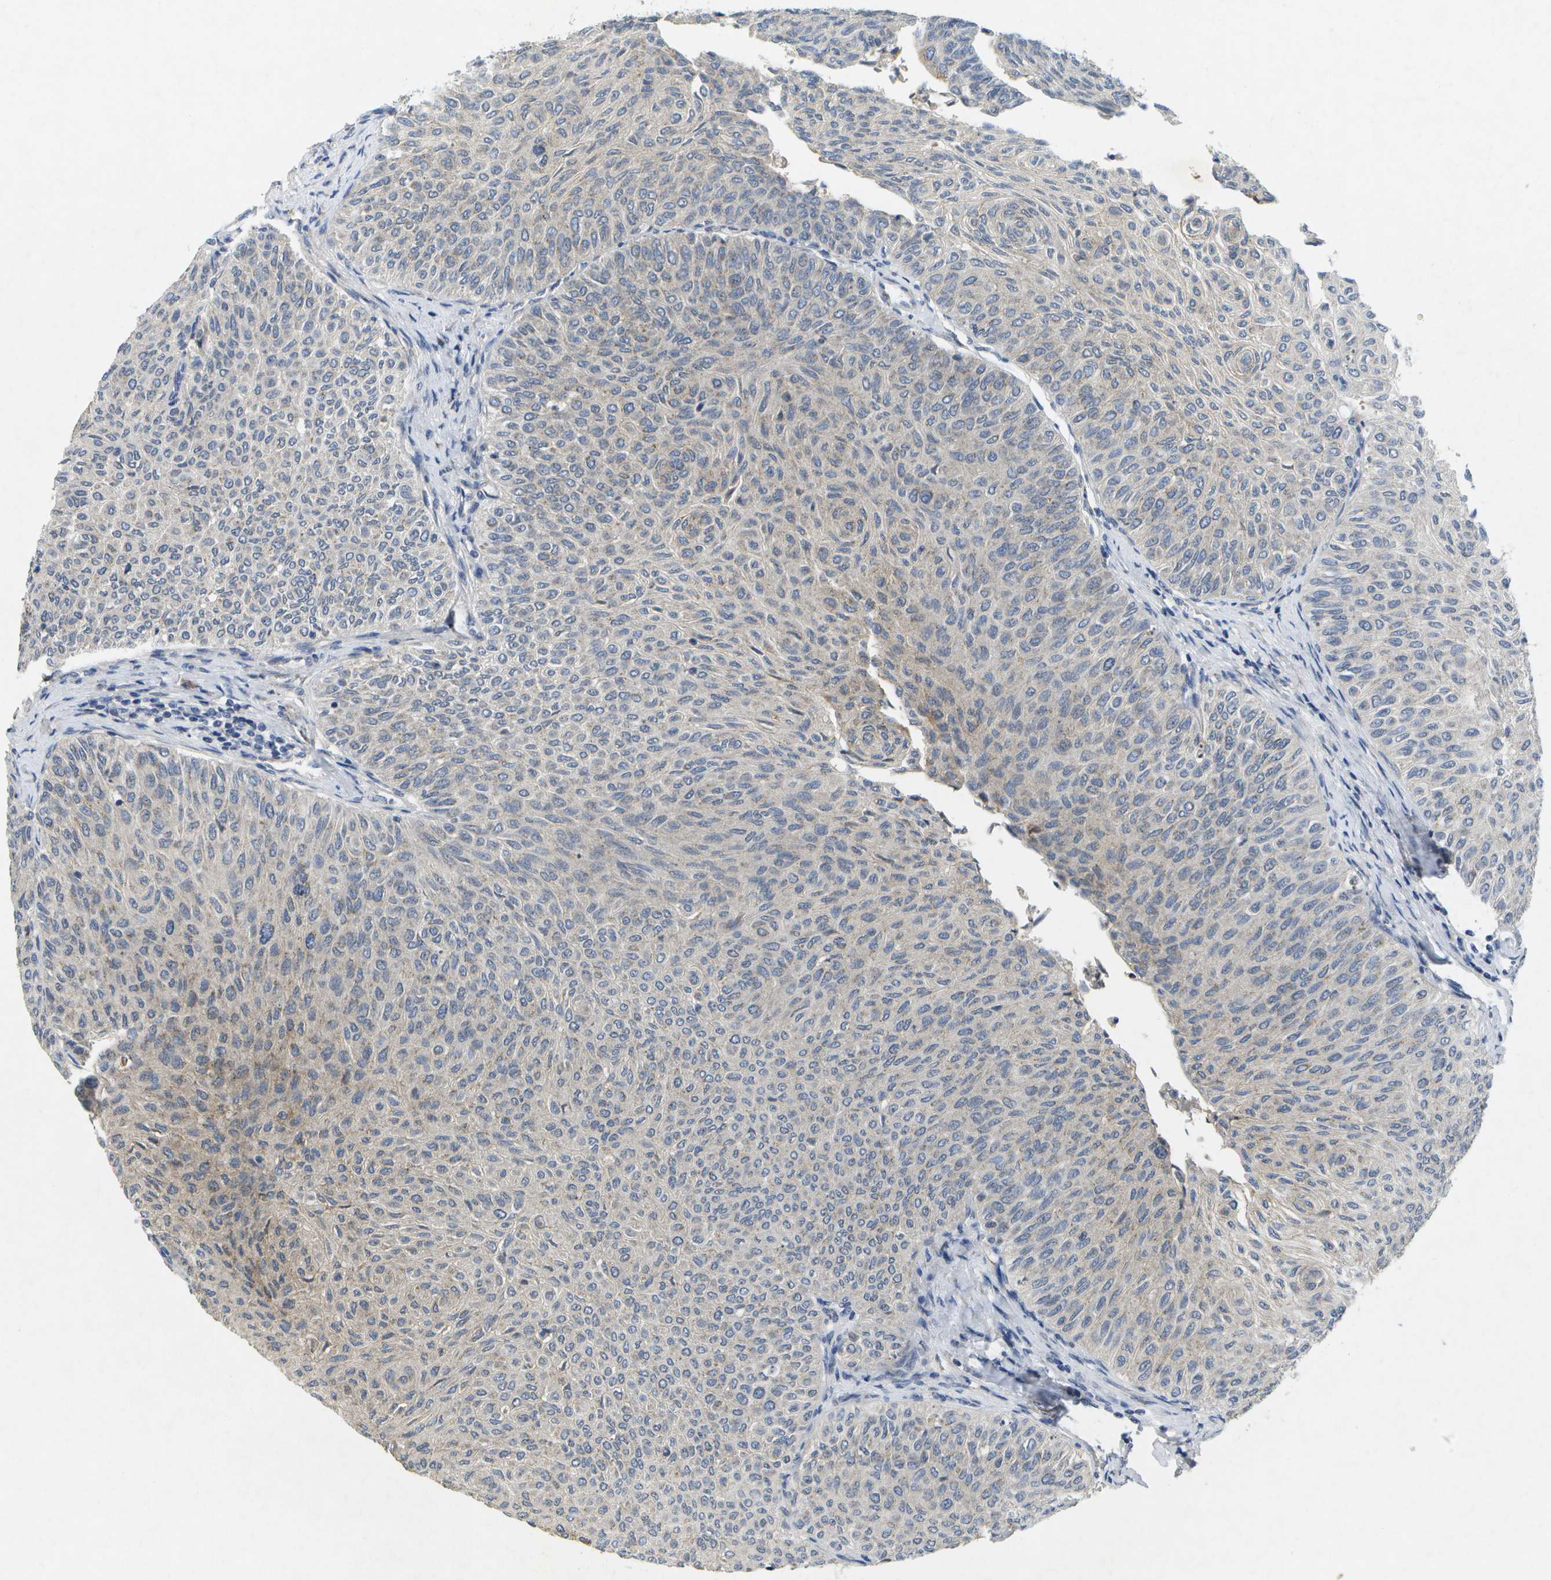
{"staining": {"intensity": "weak", "quantity": "<25%", "location": "cytoplasmic/membranous"}, "tissue": "urothelial cancer", "cell_type": "Tumor cells", "image_type": "cancer", "snomed": [{"axis": "morphology", "description": "Urothelial carcinoma, Low grade"}, {"axis": "topography", "description": "Urinary bladder"}], "caption": "Tumor cells show no significant positivity in urothelial cancer.", "gene": "KDELR1", "patient": {"sex": "male", "age": 78}}